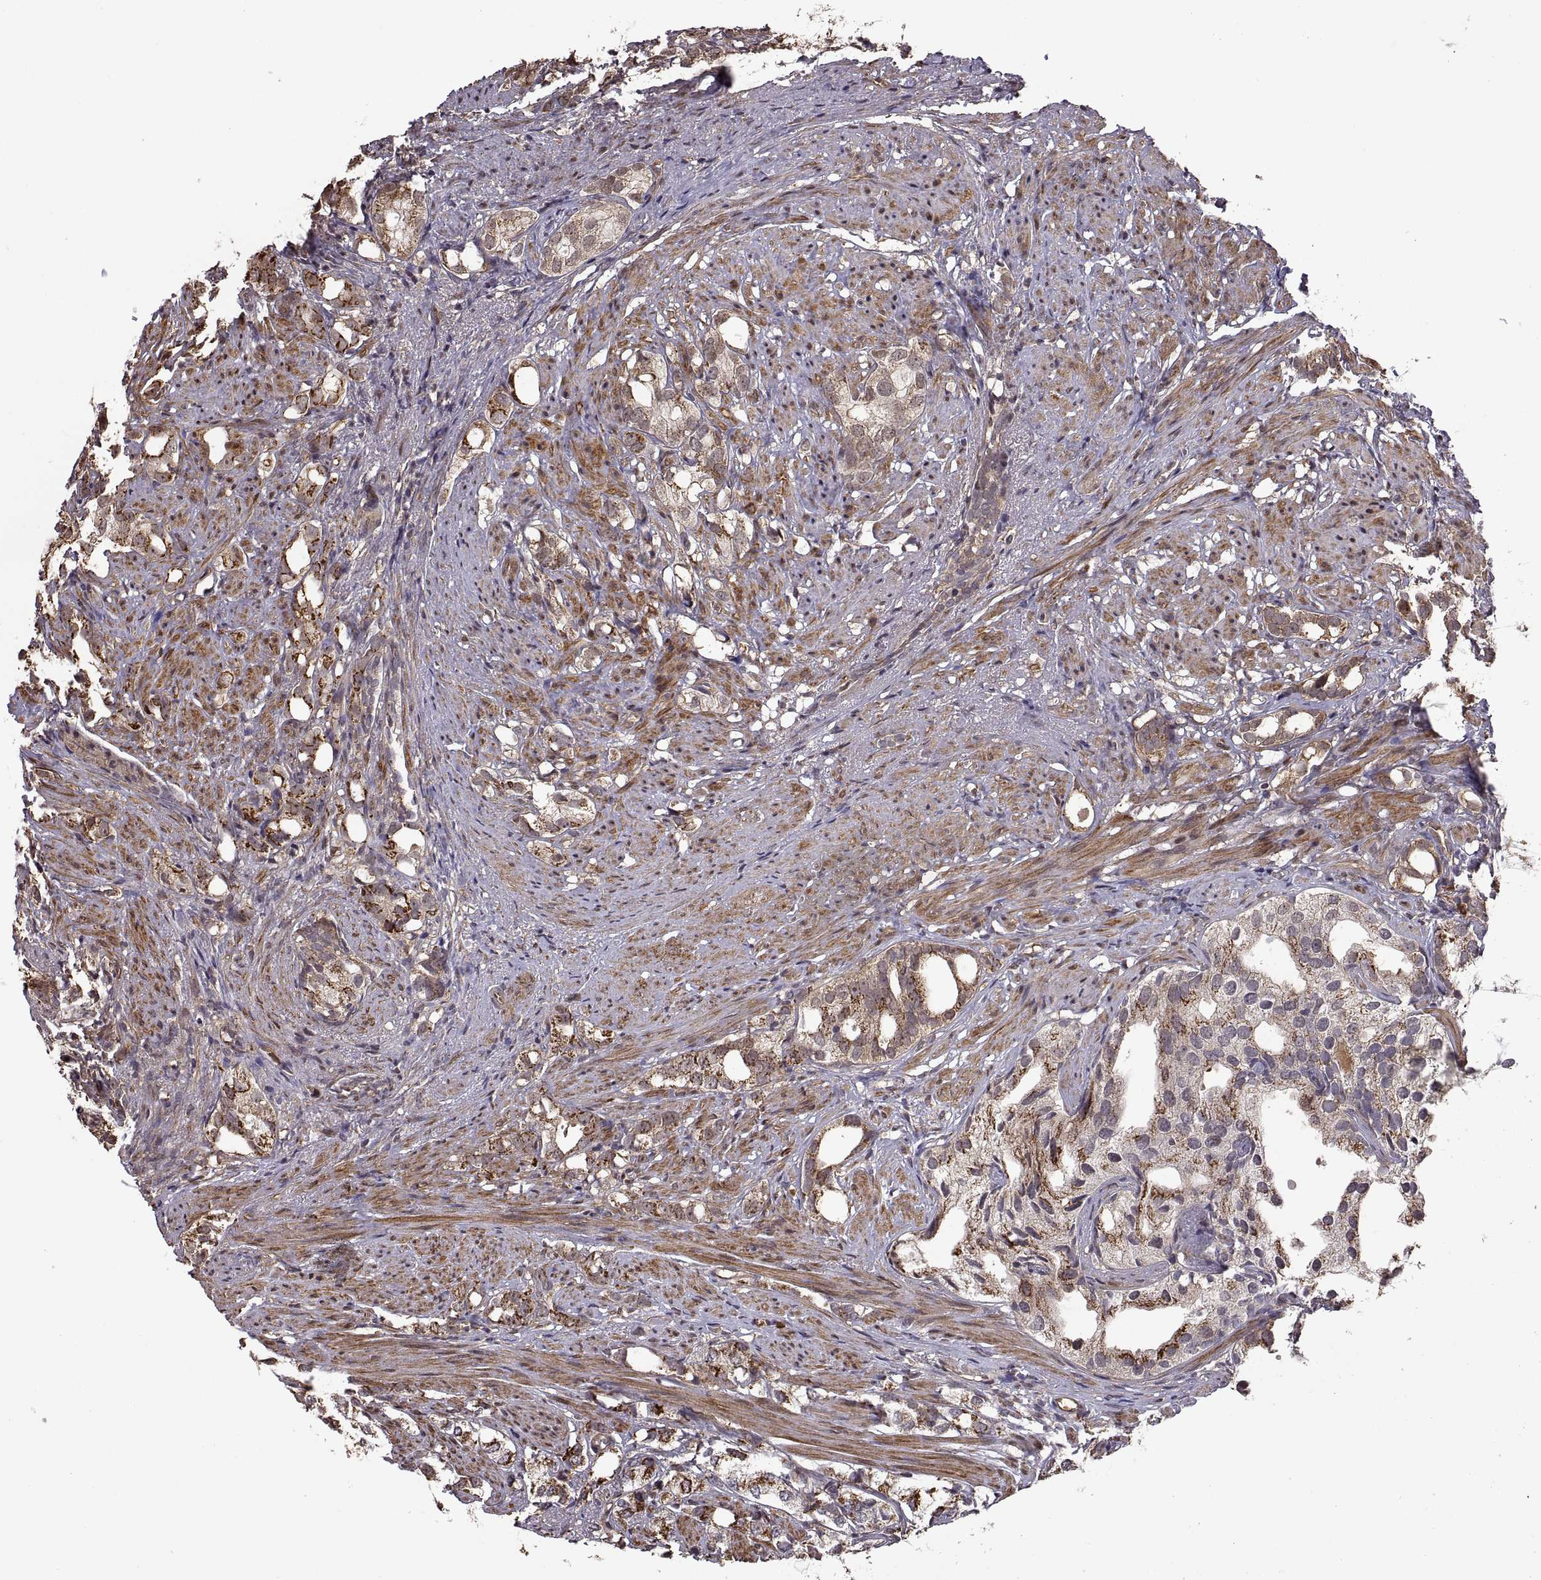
{"staining": {"intensity": "strong", "quantity": "25%-75%", "location": "cytoplasmic/membranous"}, "tissue": "prostate cancer", "cell_type": "Tumor cells", "image_type": "cancer", "snomed": [{"axis": "morphology", "description": "Adenocarcinoma, High grade"}, {"axis": "topography", "description": "Prostate"}], "caption": "Human prostate cancer stained for a protein (brown) shows strong cytoplasmic/membranous positive positivity in about 25%-75% of tumor cells.", "gene": "ARRB1", "patient": {"sex": "male", "age": 82}}